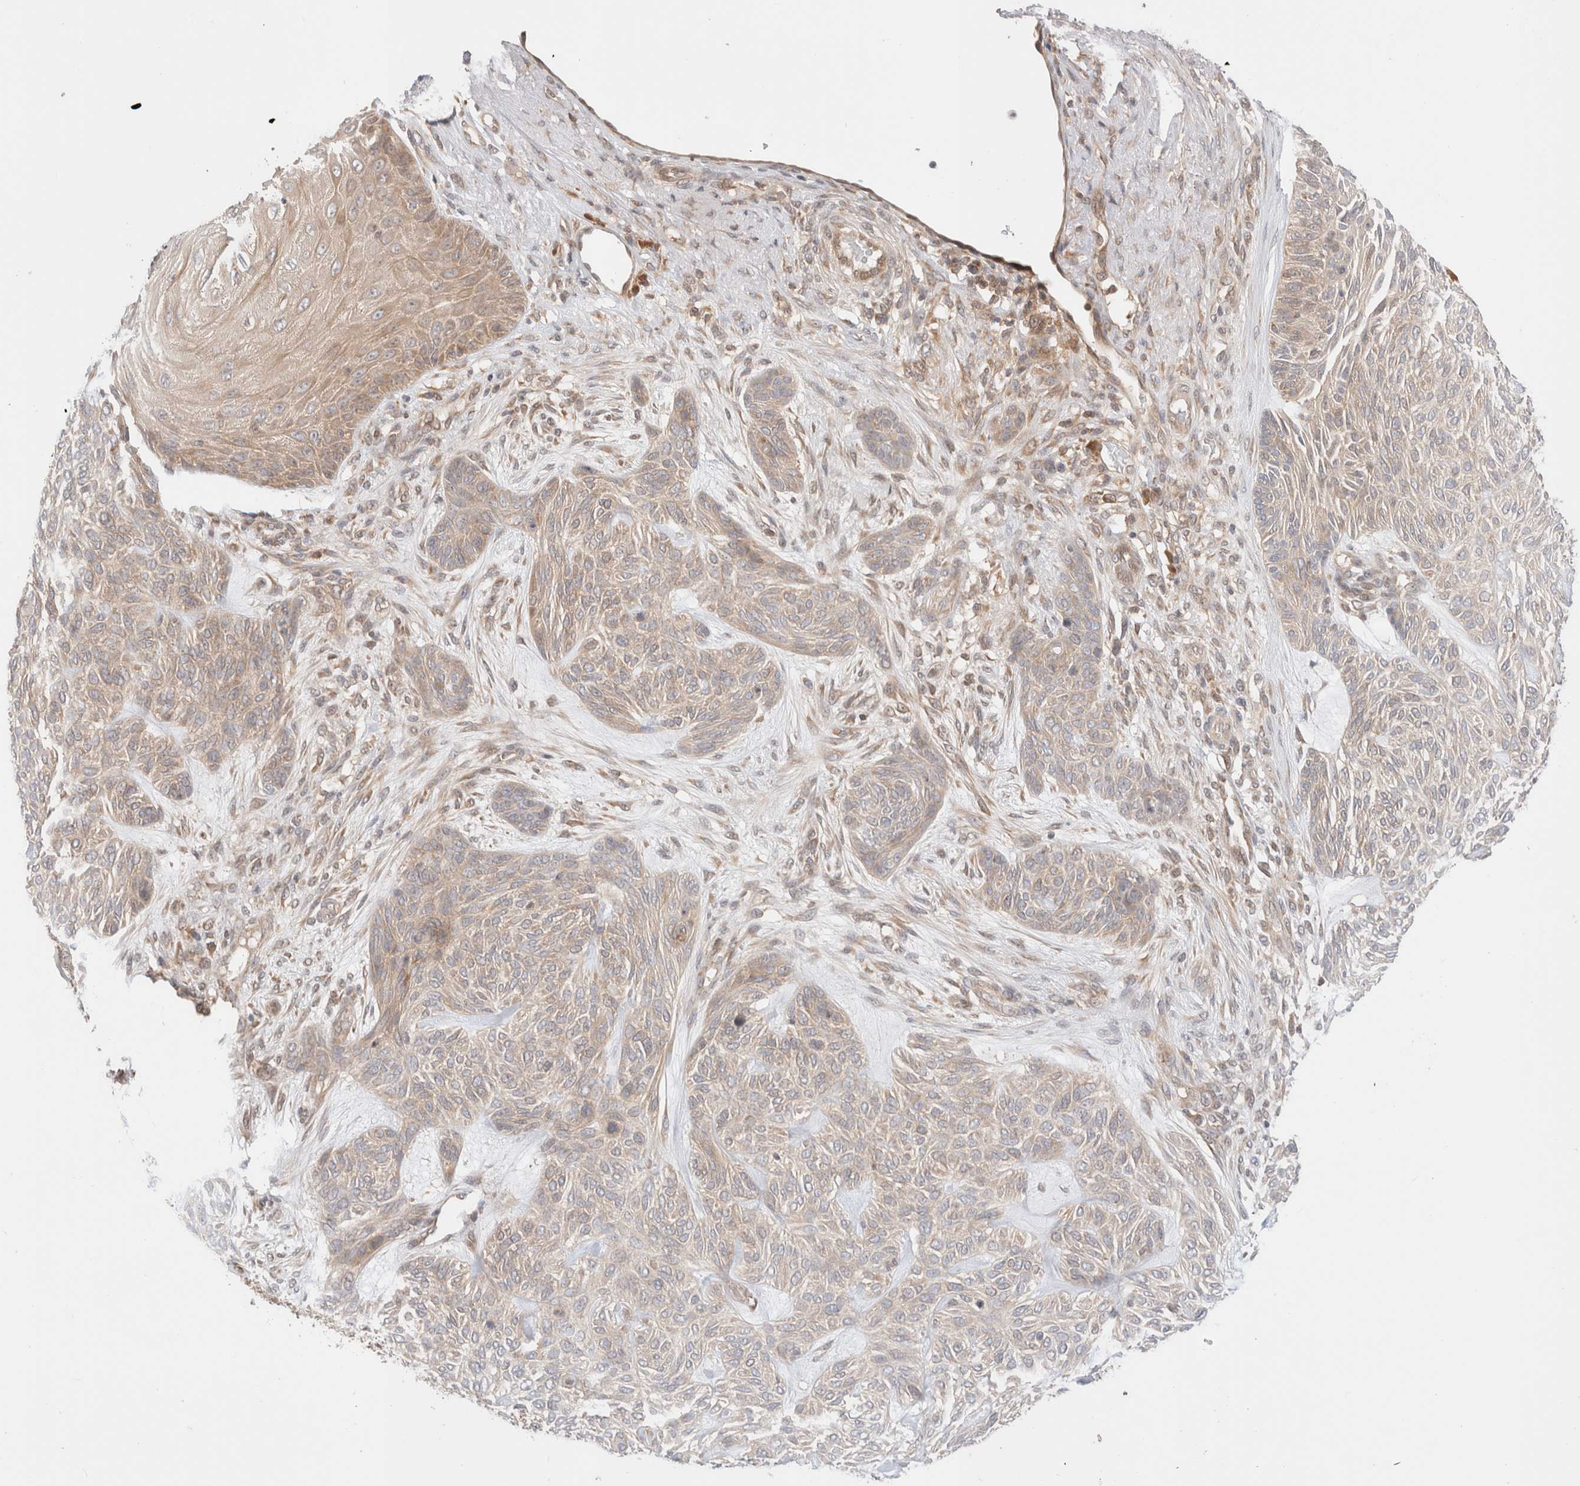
{"staining": {"intensity": "weak", "quantity": "<25%", "location": "cytoplasmic/membranous"}, "tissue": "skin cancer", "cell_type": "Tumor cells", "image_type": "cancer", "snomed": [{"axis": "morphology", "description": "Basal cell carcinoma"}, {"axis": "topography", "description": "Skin"}], "caption": "Tumor cells show no significant protein staining in skin cancer (basal cell carcinoma). Brightfield microscopy of immunohistochemistry stained with DAB (3,3'-diaminobenzidine) (brown) and hematoxylin (blue), captured at high magnification.", "gene": "XKR4", "patient": {"sex": "male", "age": 55}}